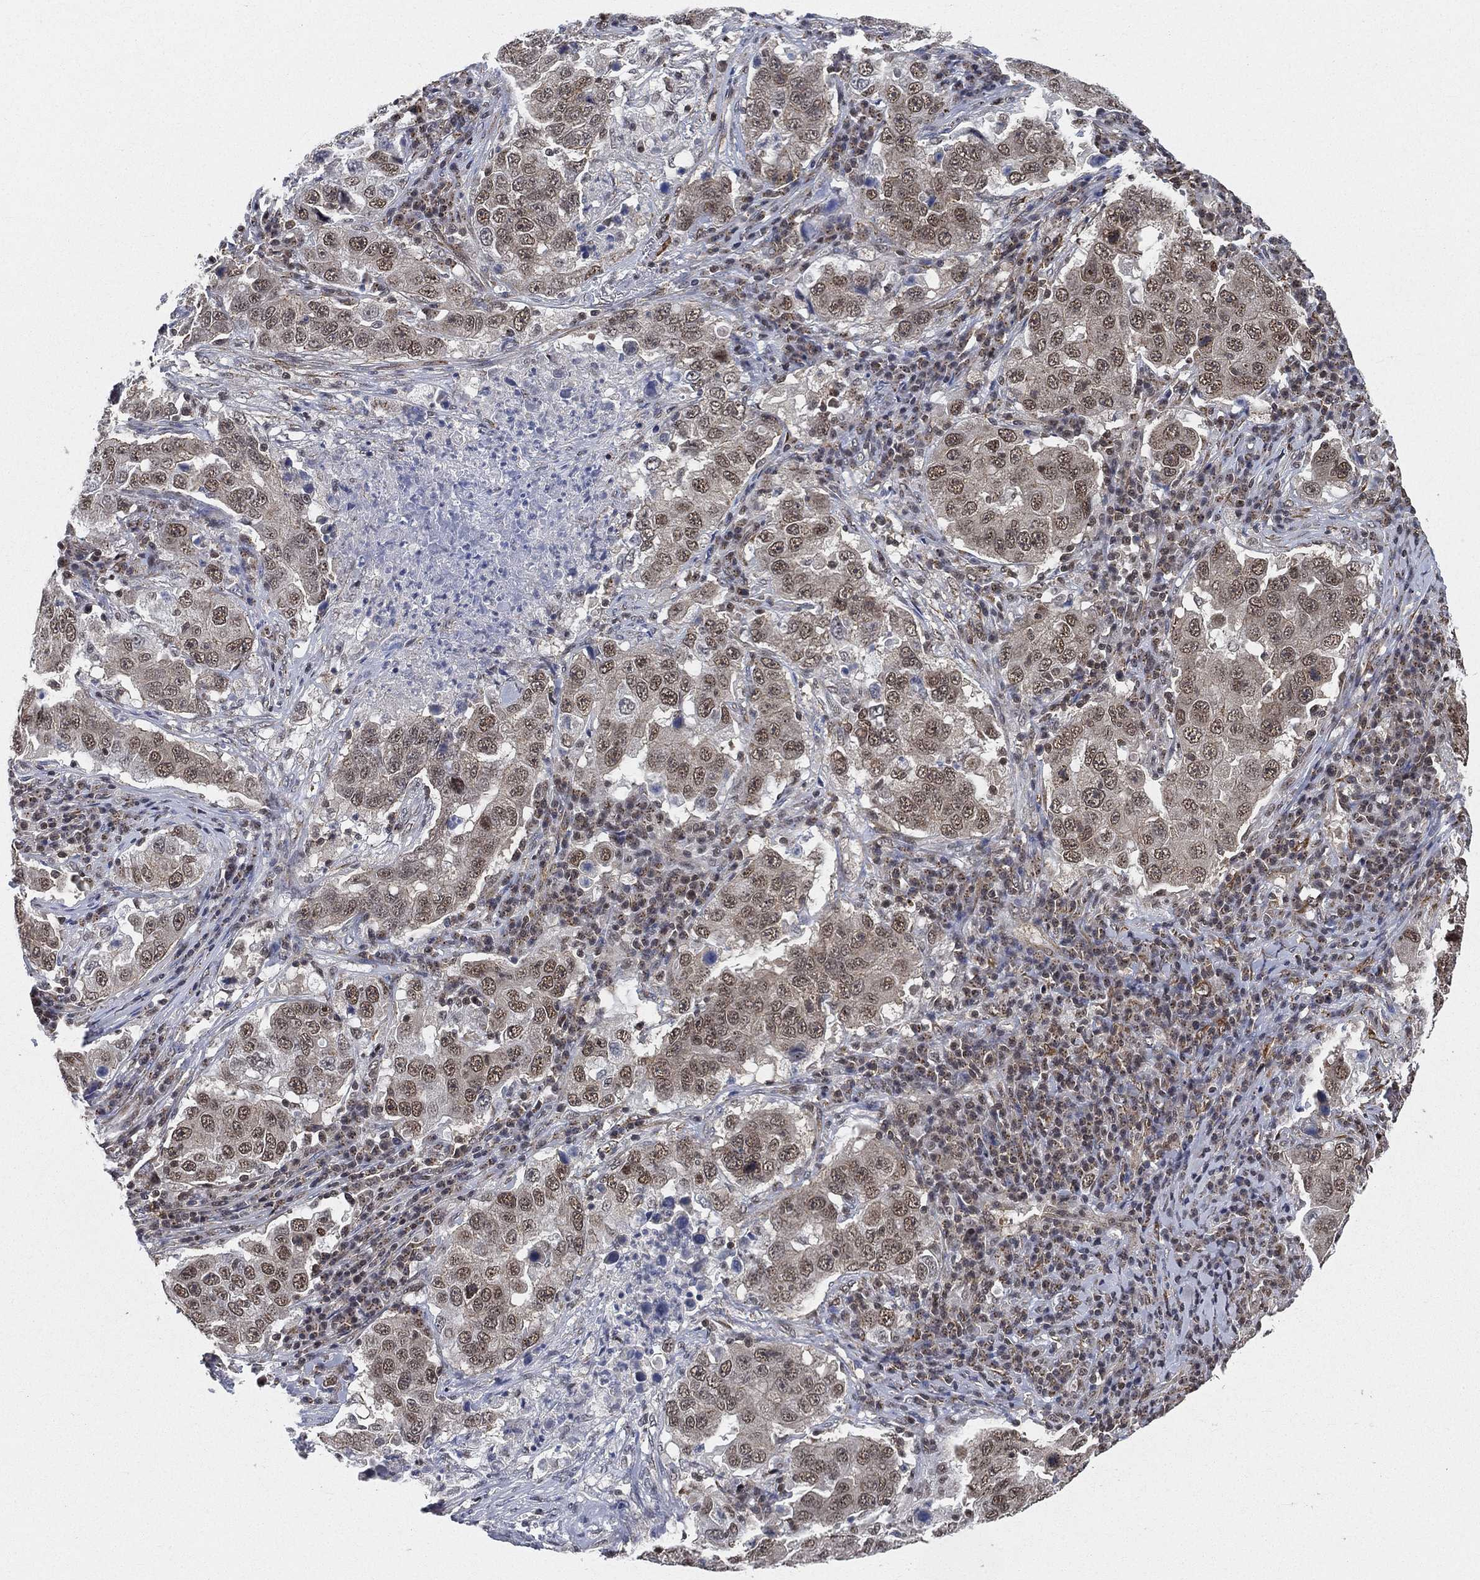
{"staining": {"intensity": "moderate", "quantity": "25%-75%", "location": "nuclear"}, "tissue": "lung cancer", "cell_type": "Tumor cells", "image_type": "cancer", "snomed": [{"axis": "morphology", "description": "Adenocarcinoma, NOS"}, {"axis": "topography", "description": "Lung"}], "caption": "The micrograph displays a brown stain indicating the presence of a protein in the nuclear of tumor cells in adenocarcinoma (lung).", "gene": "RSRC2", "patient": {"sex": "male", "age": 73}}